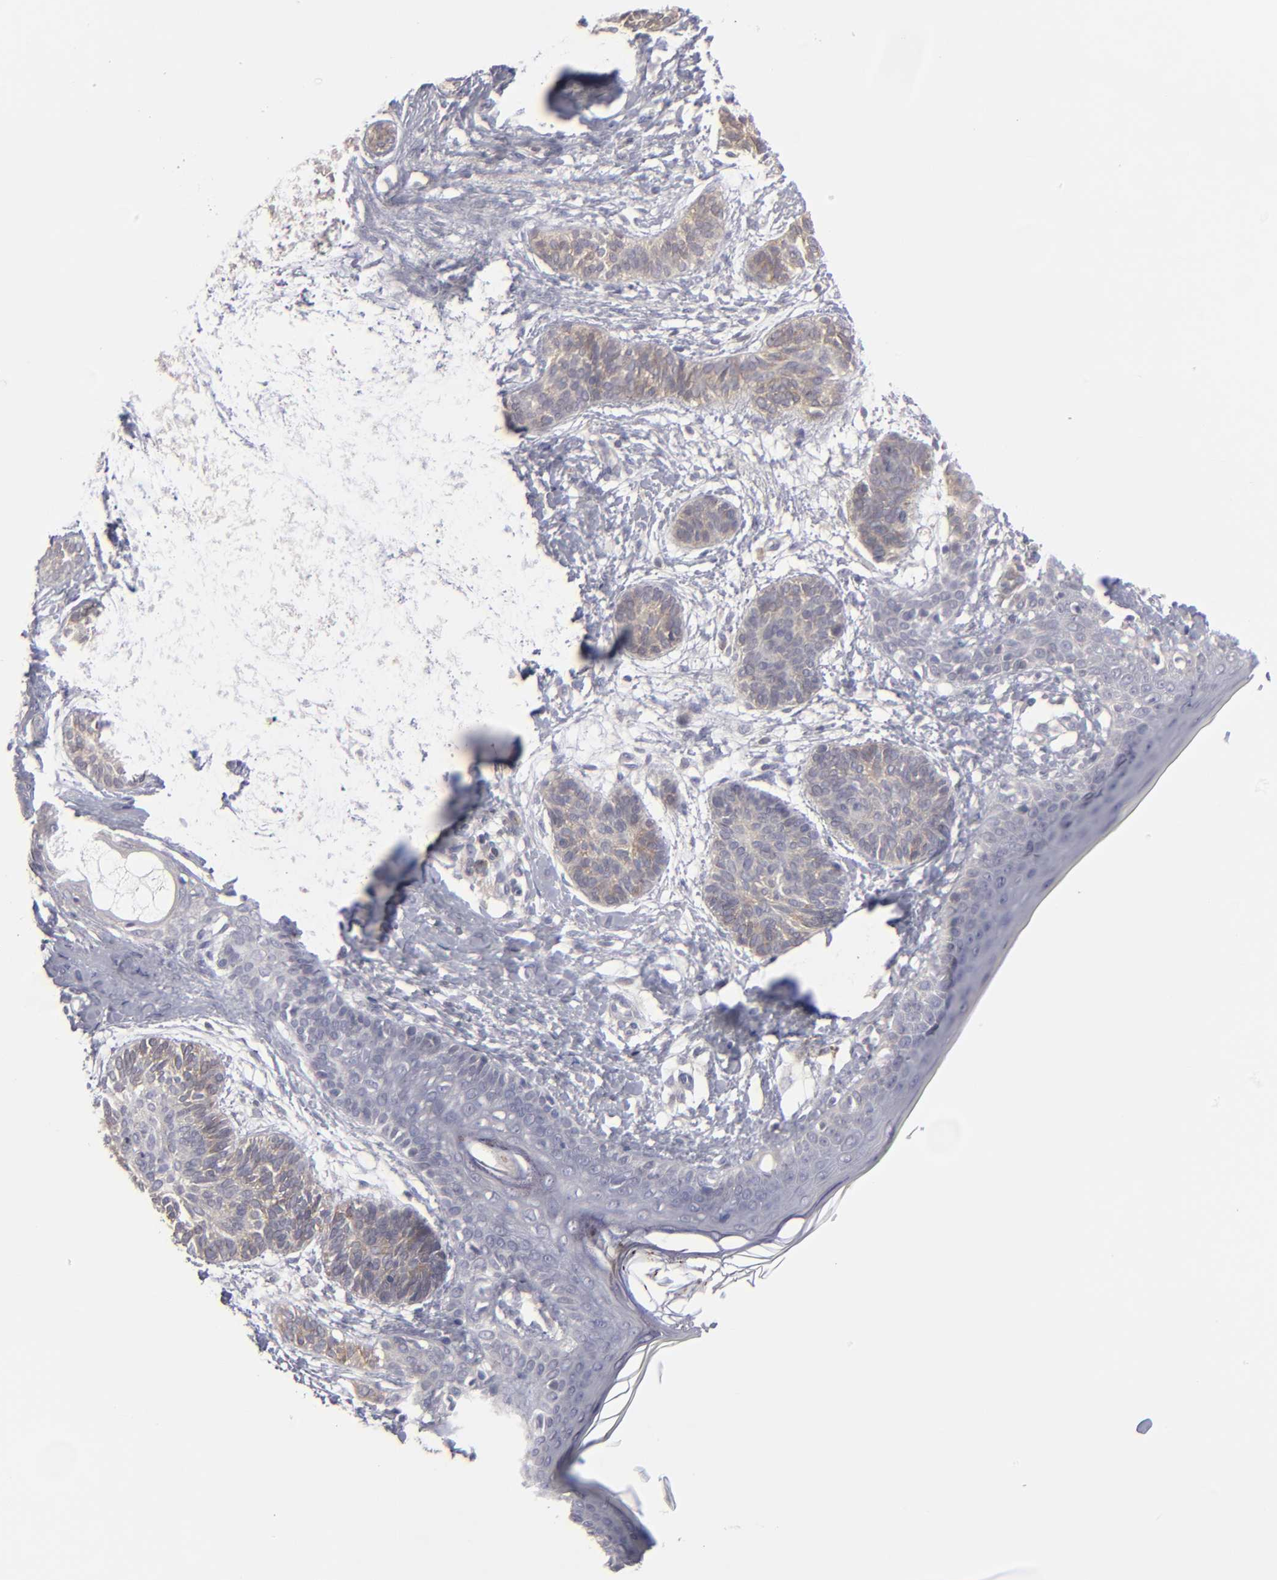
{"staining": {"intensity": "weak", "quantity": ">75%", "location": "cytoplasmic/membranous"}, "tissue": "skin cancer", "cell_type": "Tumor cells", "image_type": "cancer", "snomed": [{"axis": "morphology", "description": "Normal tissue, NOS"}, {"axis": "morphology", "description": "Basal cell carcinoma"}, {"axis": "topography", "description": "Skin"}], "caption": "High-magnification brightfield microscopy of skin cancer stained with DAB (brown) and counterstained with hematoxylin (blue). tumor cells exhibit weak cytoplasmic/membranous staining is present in about>75% of cells.", "gene": "CEP97", "patient": {"sex": "male", "age": 63}}